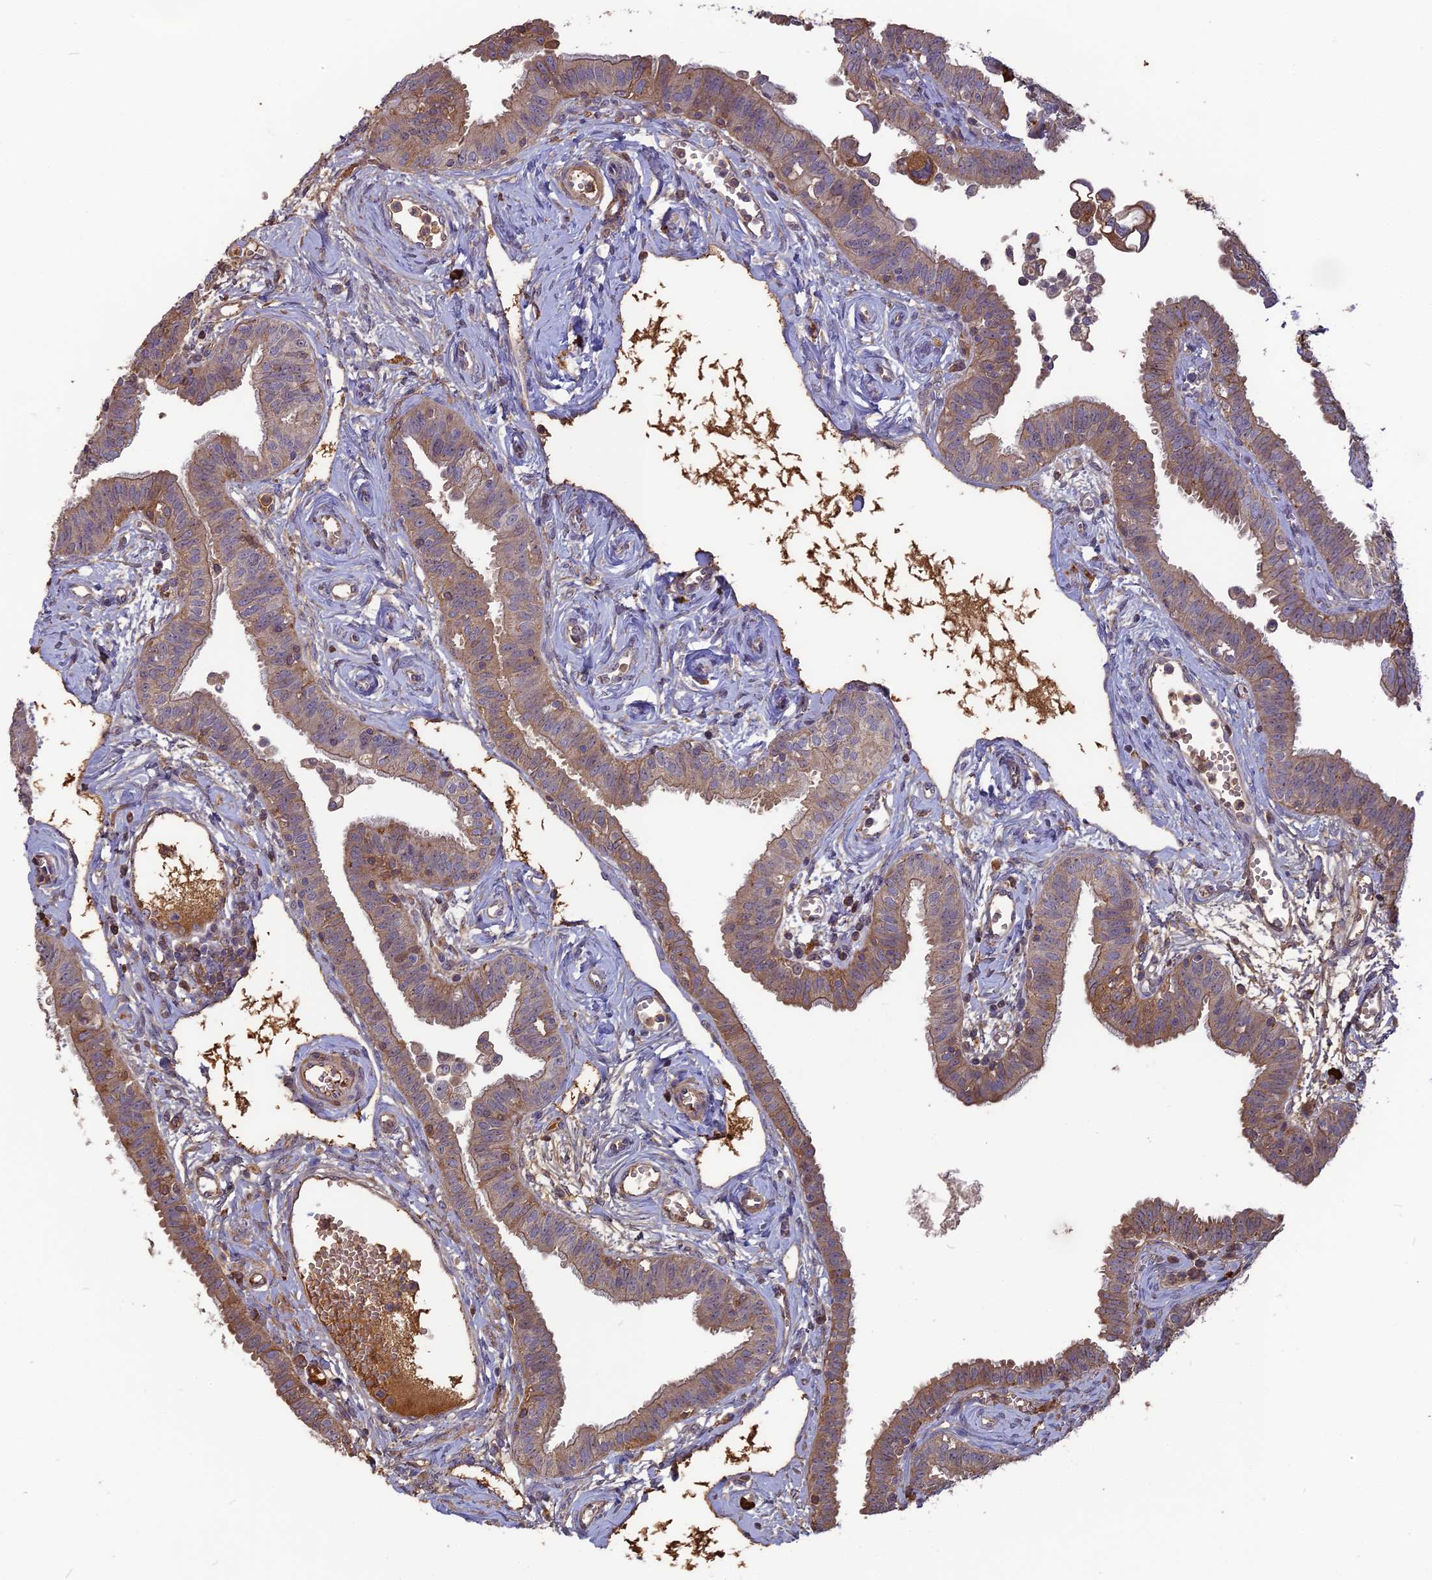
{"staining": {"intensity": "moderate", "quantity": ">75%", "location": "cytoplasmic/membranous"}, "tissue": "fallopian tube", "cell_type": "Glandular cells", "image_type": "normal", "snomed": [{"axis": "morphology", "description": "Normal tissue, NOS"}, {"axis": "morphology", "description": "Carcinoma, NOS"}, {"axis": "topography", "description": "Fallopian tube"}, {"axis": "topography", "description": "Ovary"}], "caption": "Protein staining of unremarkable fallopian tube shows moderate cytoplasmic/membranous positivity in approximately >75% of glandular cells.", "gene": "ERMAP", "patient": {"sex": "female", "age": 59}}